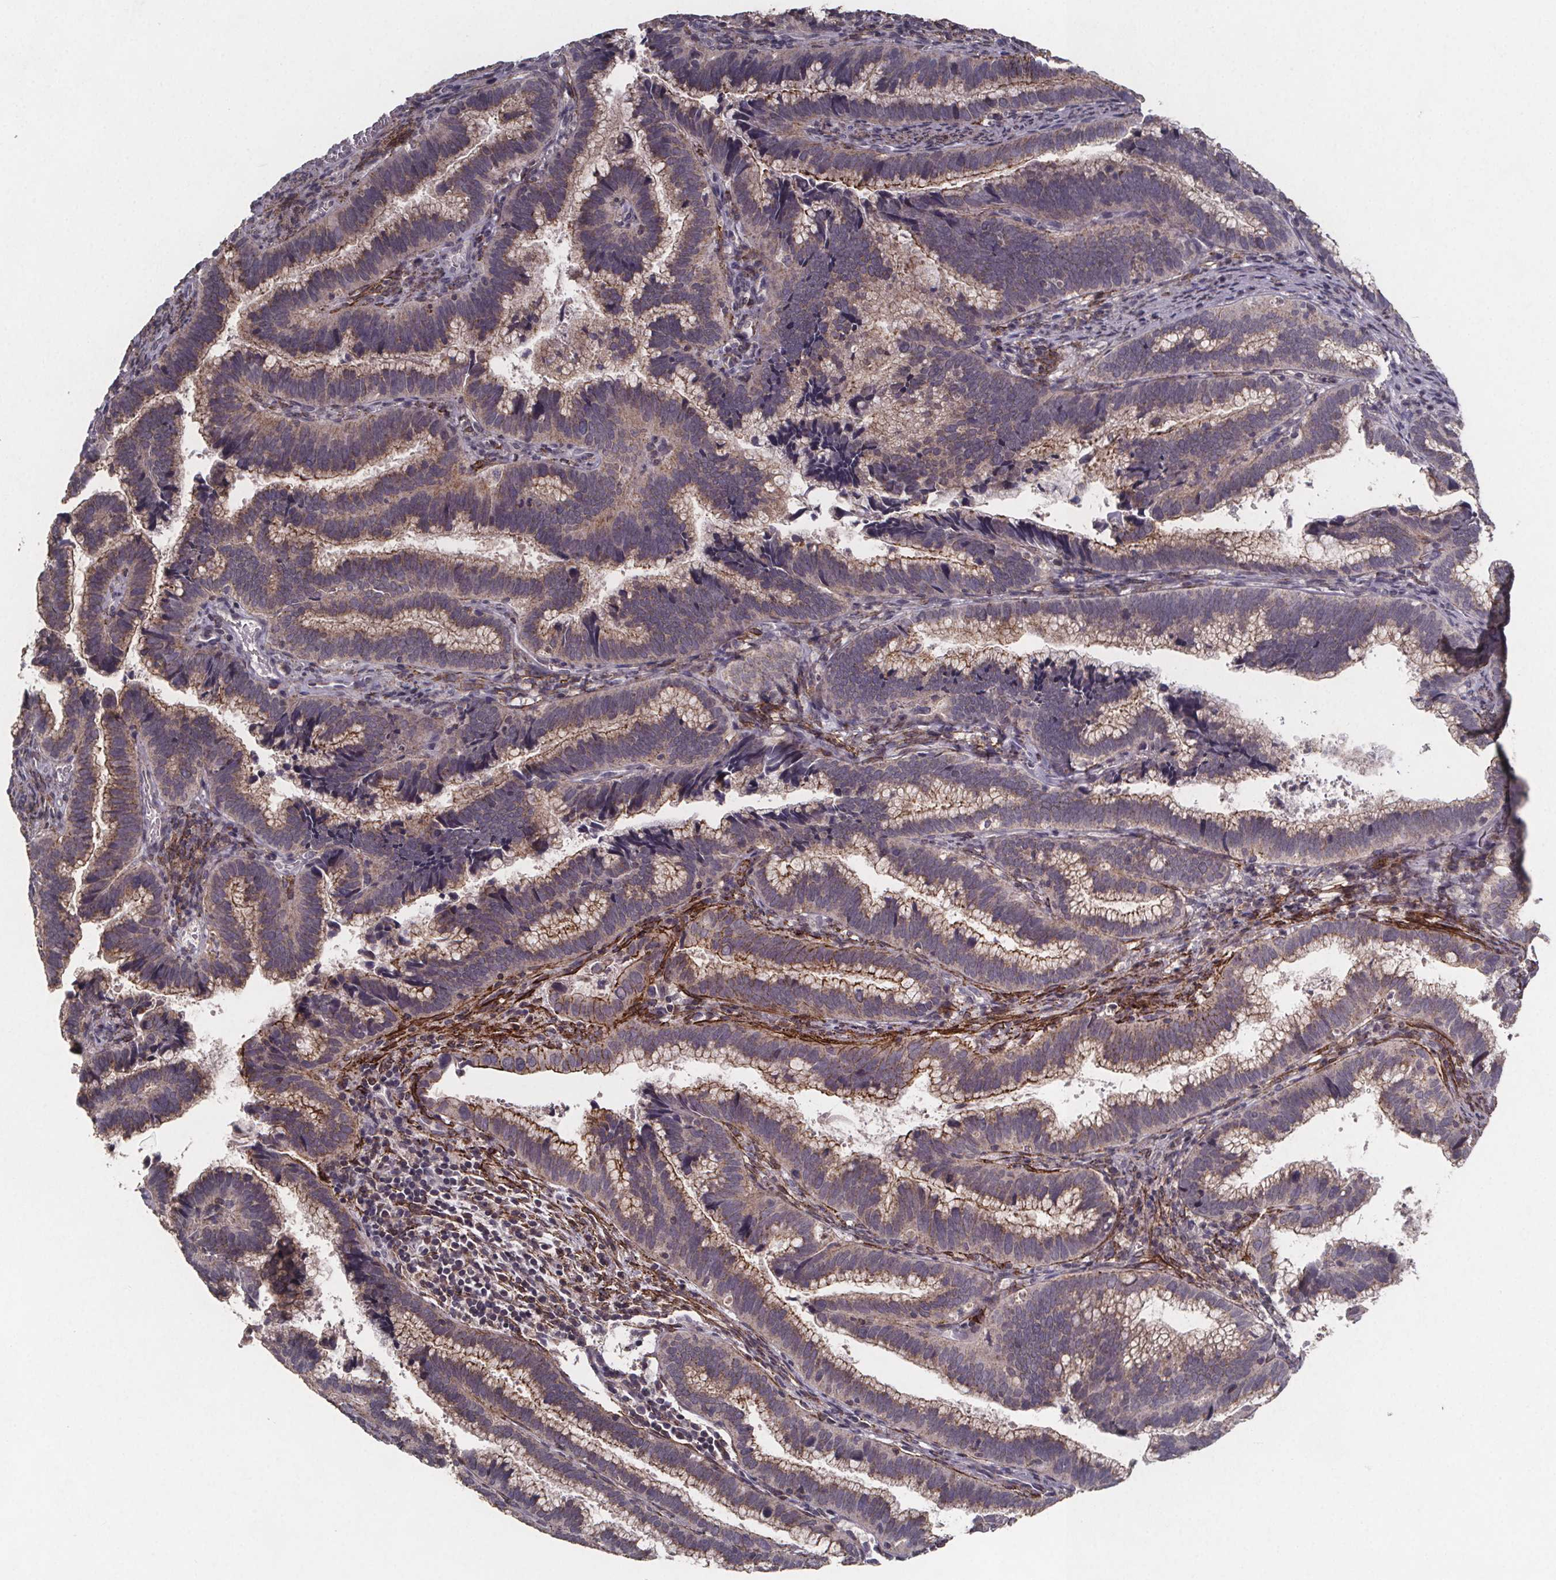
{"staining": {"intensity": "moderate", "quantity": "25%-75%", "location": "cytoplasmic/membranous"}, "tissue": "cervical cancer", "cell_type": "Tumor cells", "image_type": "cancer", "snomed": [{"axis": "morphology", "description": "Adenocarcinoma, NOS"}, {"axis": "topography", "description": "Cervix"}], "caption": "DAB immunohistochemical staining of cervical cancer (adenocarcinoma) reveals moderate cytoplasmic/membranous protein expression in about 25%-75% of tumor cells. The staining was performed using DAB (3,3'-diaminobenzidine) to visualize the protein expression in brown, while the nuclei were stained in blue with hematoxylin (Magnification: 20x).", "gene": "PALLD", "patient": {"sex": "female", "age": 61}}